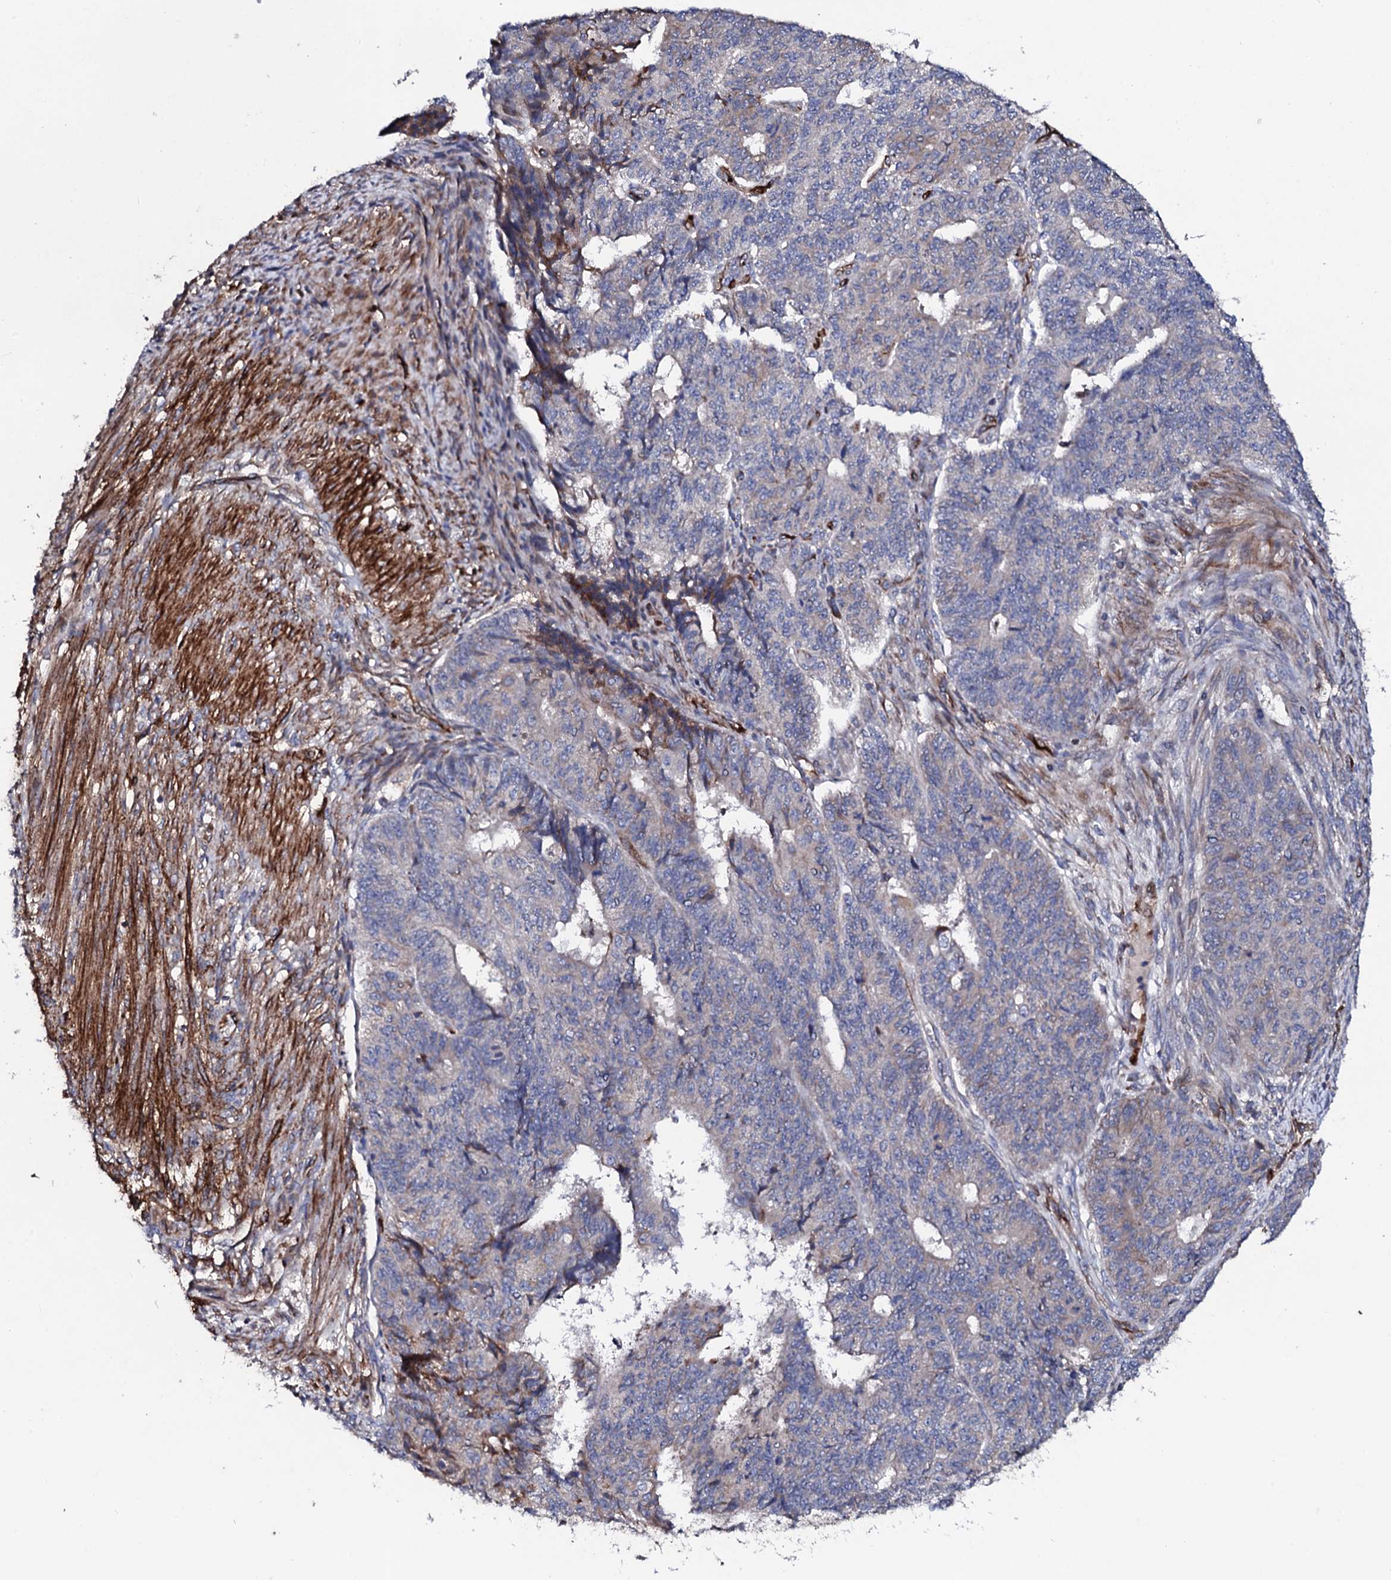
{"staining": {"intensity": "weak", "quantity": "<25%", "location": "cytoplasmic/membranous"}, "tissue": "endometrial cancer", "cell_type": "Tumor cells", "image_type": "cancer", "snomed": [{"axis": "morphology", "description": "Adenocarcinoma, NOS"}, {"axis": "topography", "description": "Endometrium"}], "caption": "Immunohistochemical staining of human adenocarcinoma (endometrial) shows no significant staining in tumor cells. (IHC, brightfield microscopy, high magnification).", "gene": "DBX1", "patient": {"sex": "female", "age": 32}}